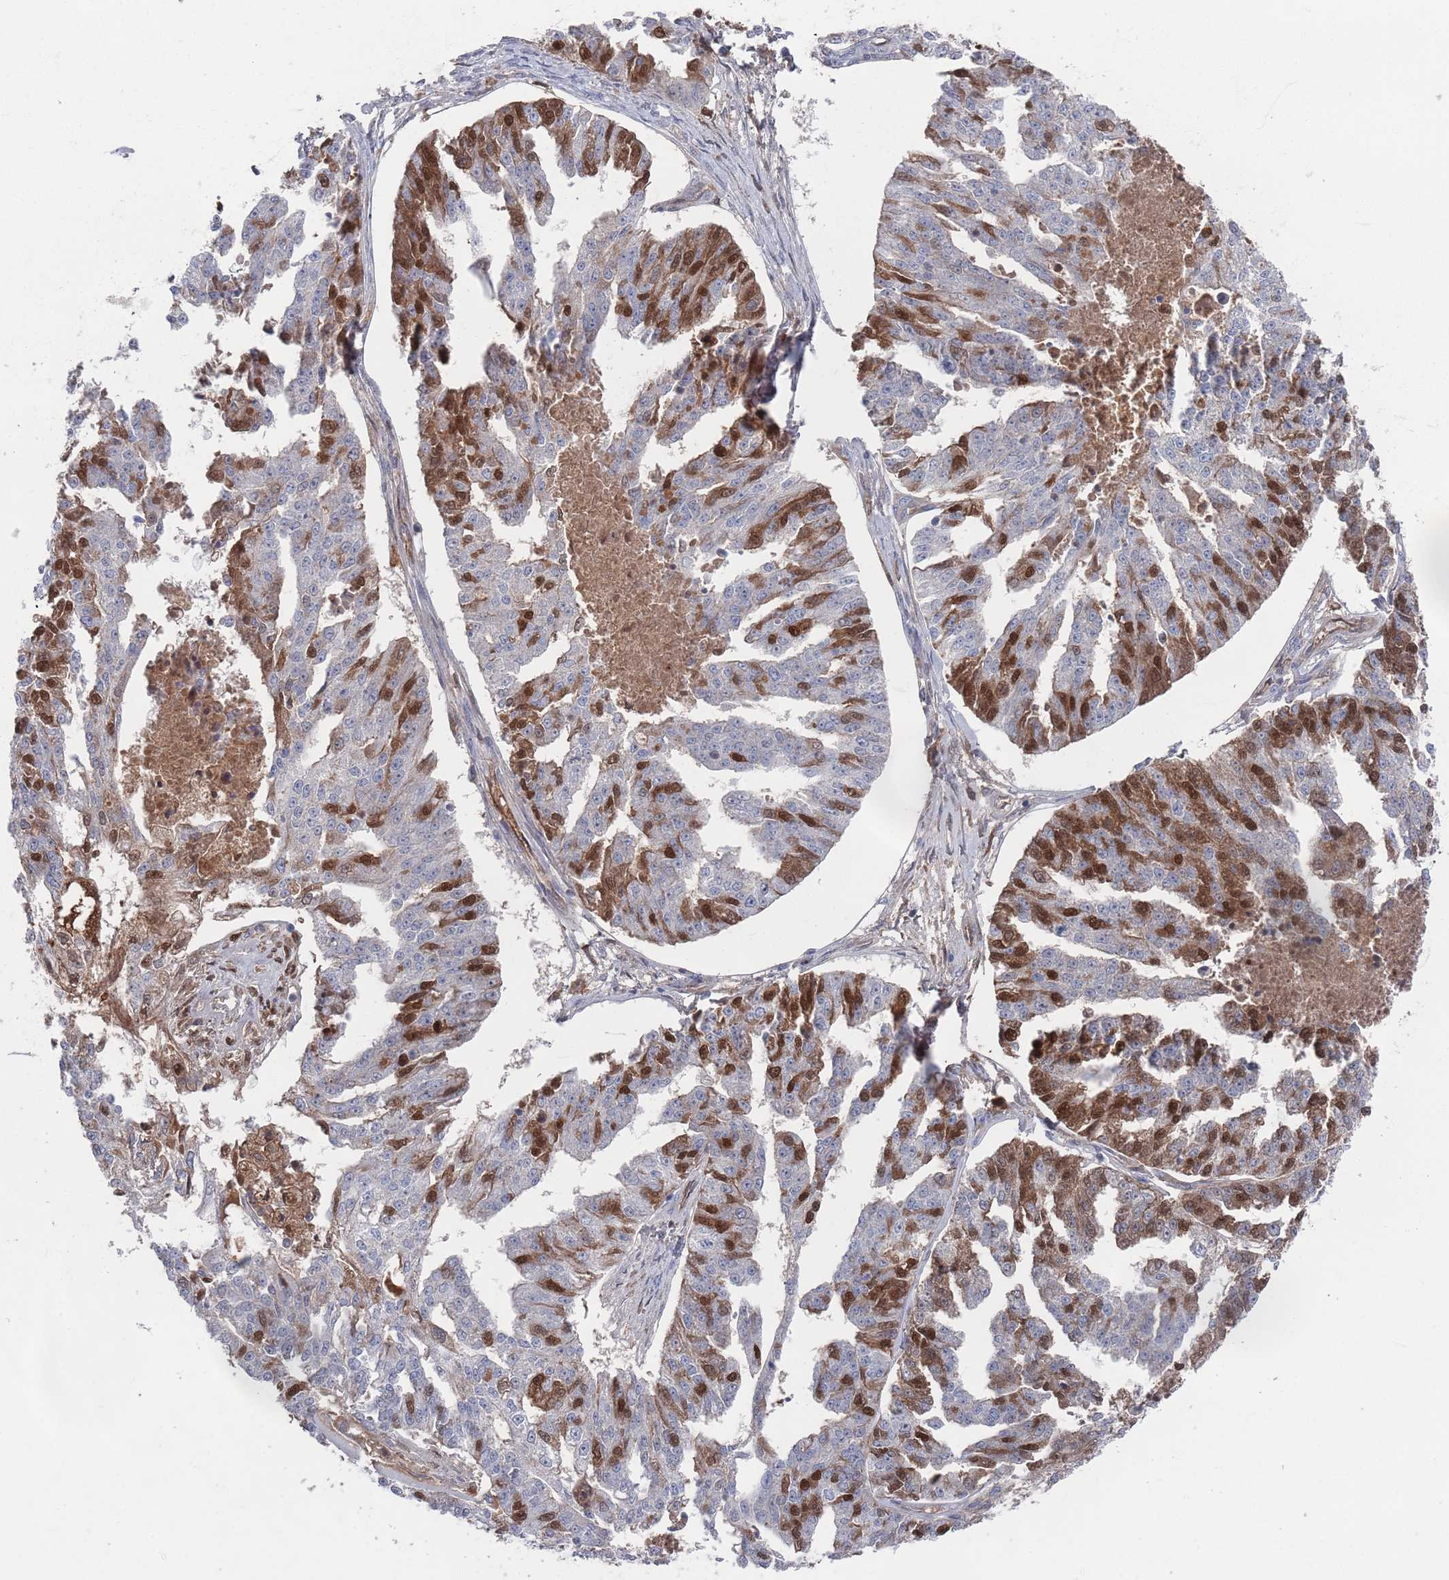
{"staining": {"intensity": "strong", "quantity": "<25%", "location": "cytoplasmic/membranous,nuclear"}, "tissue": "ovarian cancer", "cell_type": "Tumor cells", "image_type": "cancer", "snomed": [{"axis": "morphology", "description": "Cystadenocarcinoma, serous, NOS"}, {"axis": "topography", "description": "Ovary"}], "caption": "Serous cystadenocarcinoma (ovarian) stained with DAB (3,3'-diaminobenzidine) IHC shows medium levels of strong cytoplasmic/membranous and nuclear positivity in approximately <25% of tumor cells. The protein is shown in brown color, while the nuclei are stained blue.", "gene": "PLEKHA4", "patient": {"sex": "female", "age": 58}}